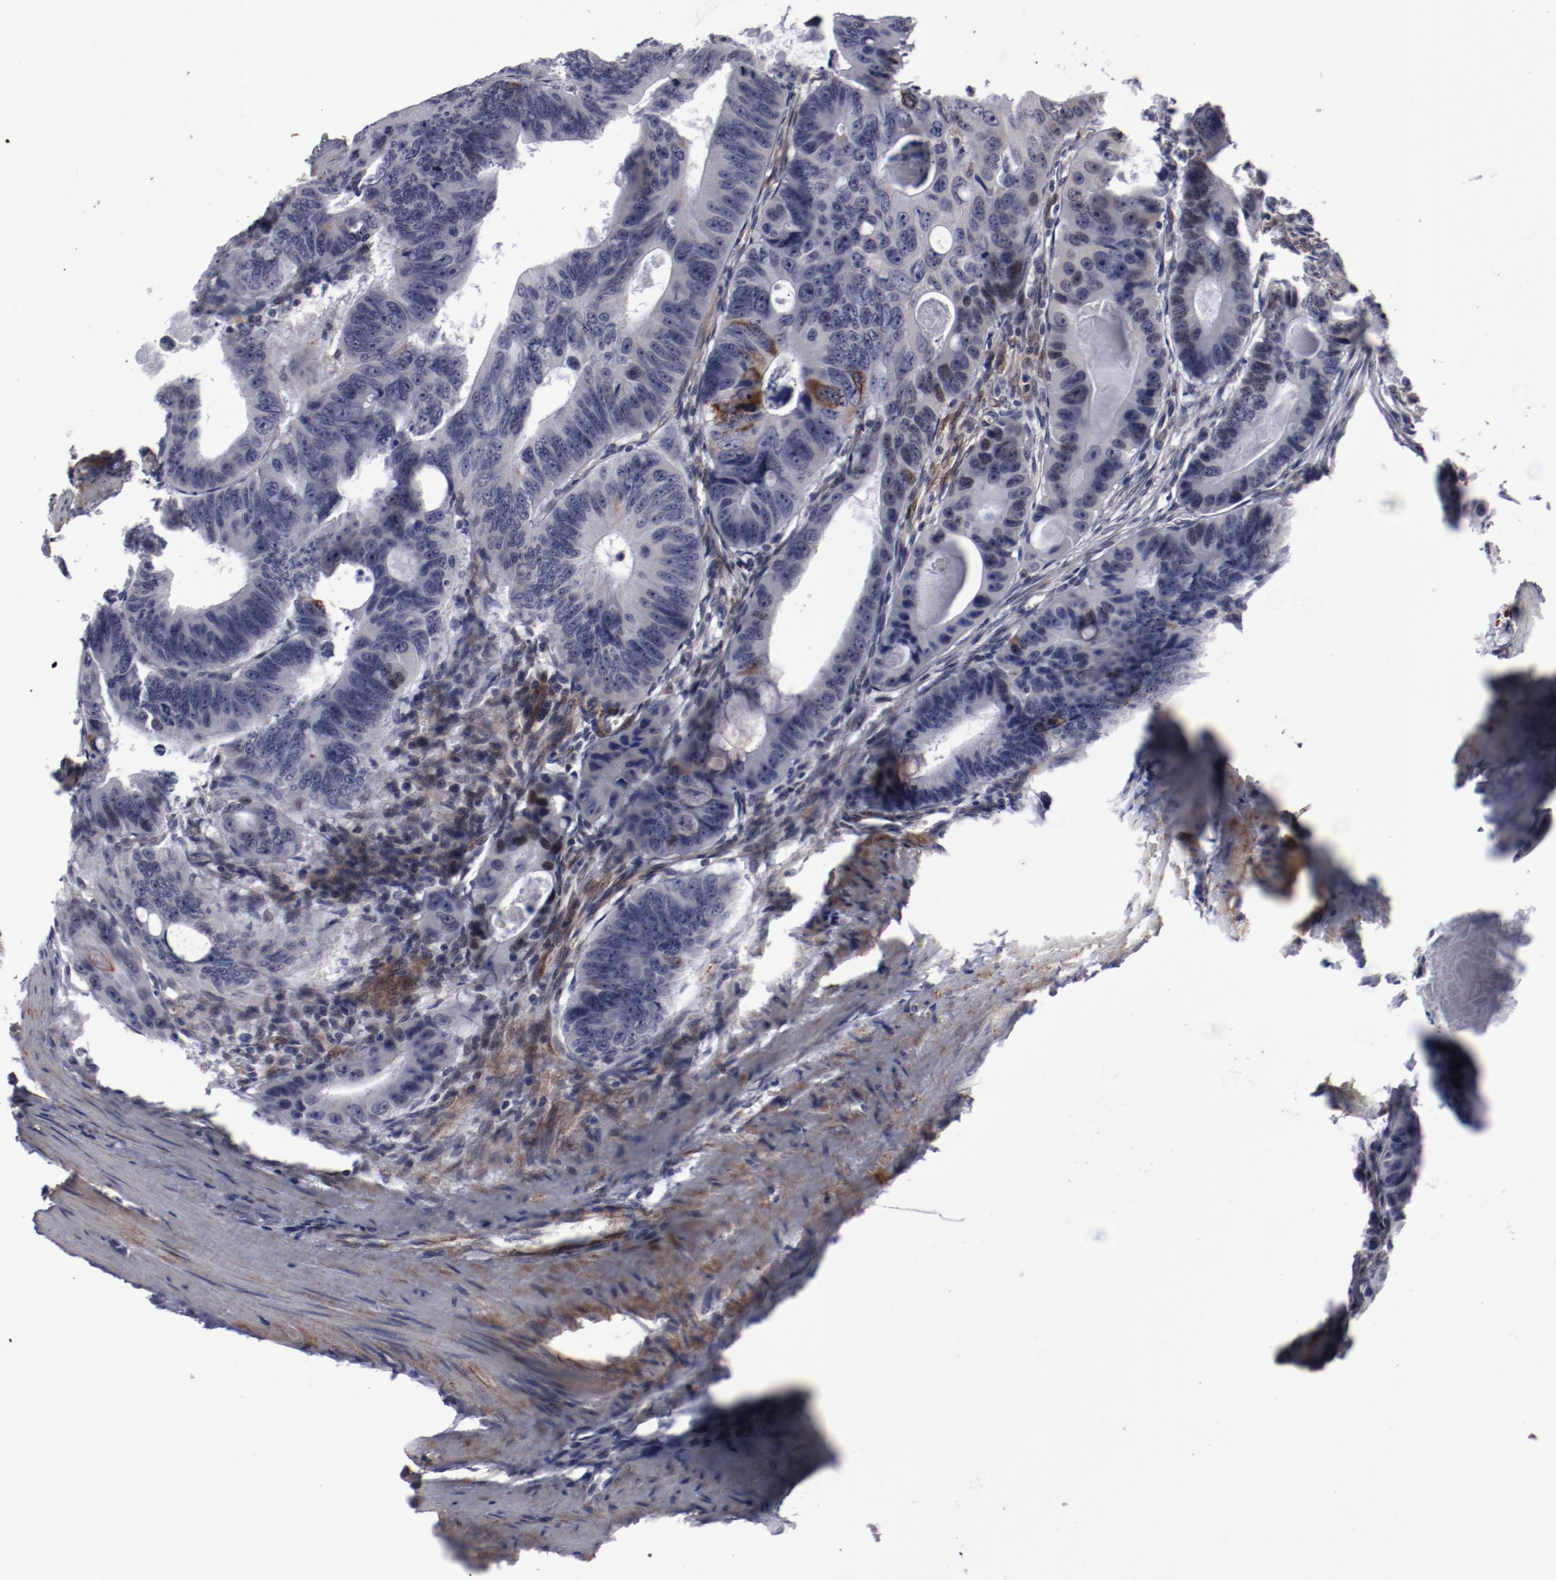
{"staining": {"intensity": "negative", "quantity": "none", "location": "none"}, "tissue": "colorectal cancer", "cell_type": "Tumor cells", "image_type": "cancer", "snomed": [{"axis": "morphology", "description": "Adenocarcinoma, NOS"}, {"axis": "topography", "description": "Colon"}], "caption": "Histopathology image shows no protein expression in tumor cells of colorectal adenocarcinoma tissue. (DAB (3,3'-diaminobenzidine) immunohistochemistry (IHC), high magnification).", "gene": "LEF1", "patient": {"sex": "female", "age": 55}}